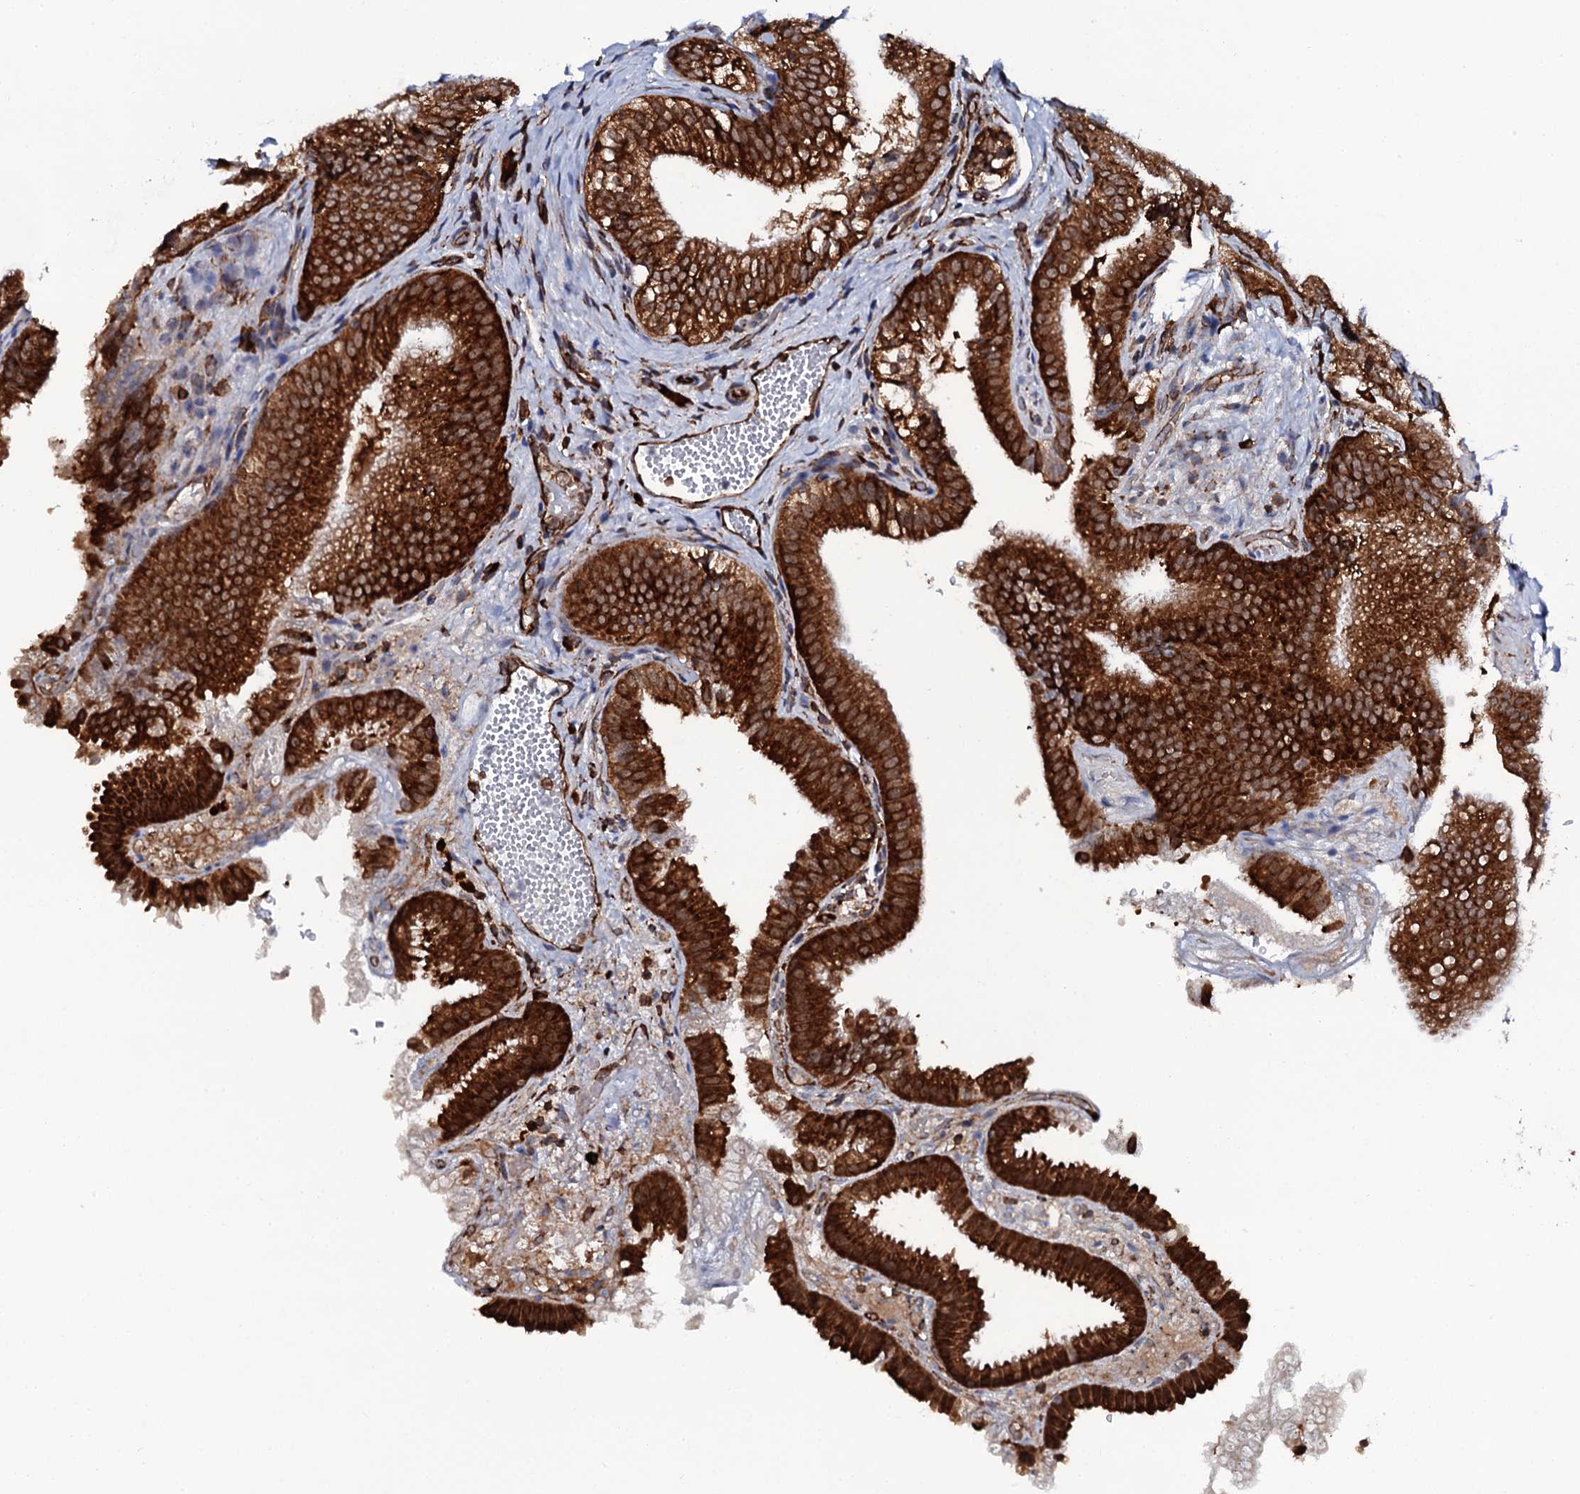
{"staining": {"intensity": "strong", "quantity": ">75%", "location": "cytoplasmic/membranous"}, "tissue": "gallbladder", "cell_type": "Glandular cells", "image_type": "normal", "snomed": [{"axis": "morphology", "description": "Normal tissue, NOS"}, {"axis": "topography", "description": "Gallbladder"}], "caption": "Protein staining exhibits strong cytoplasmic/membranous expression in about >75% of glandular cells in normal gallbladder. (Brightfield microscopy of DAB IHC at high magnification).", "gene": "SPTY2D1", "patient": {"sex": "female", "age": 30}}